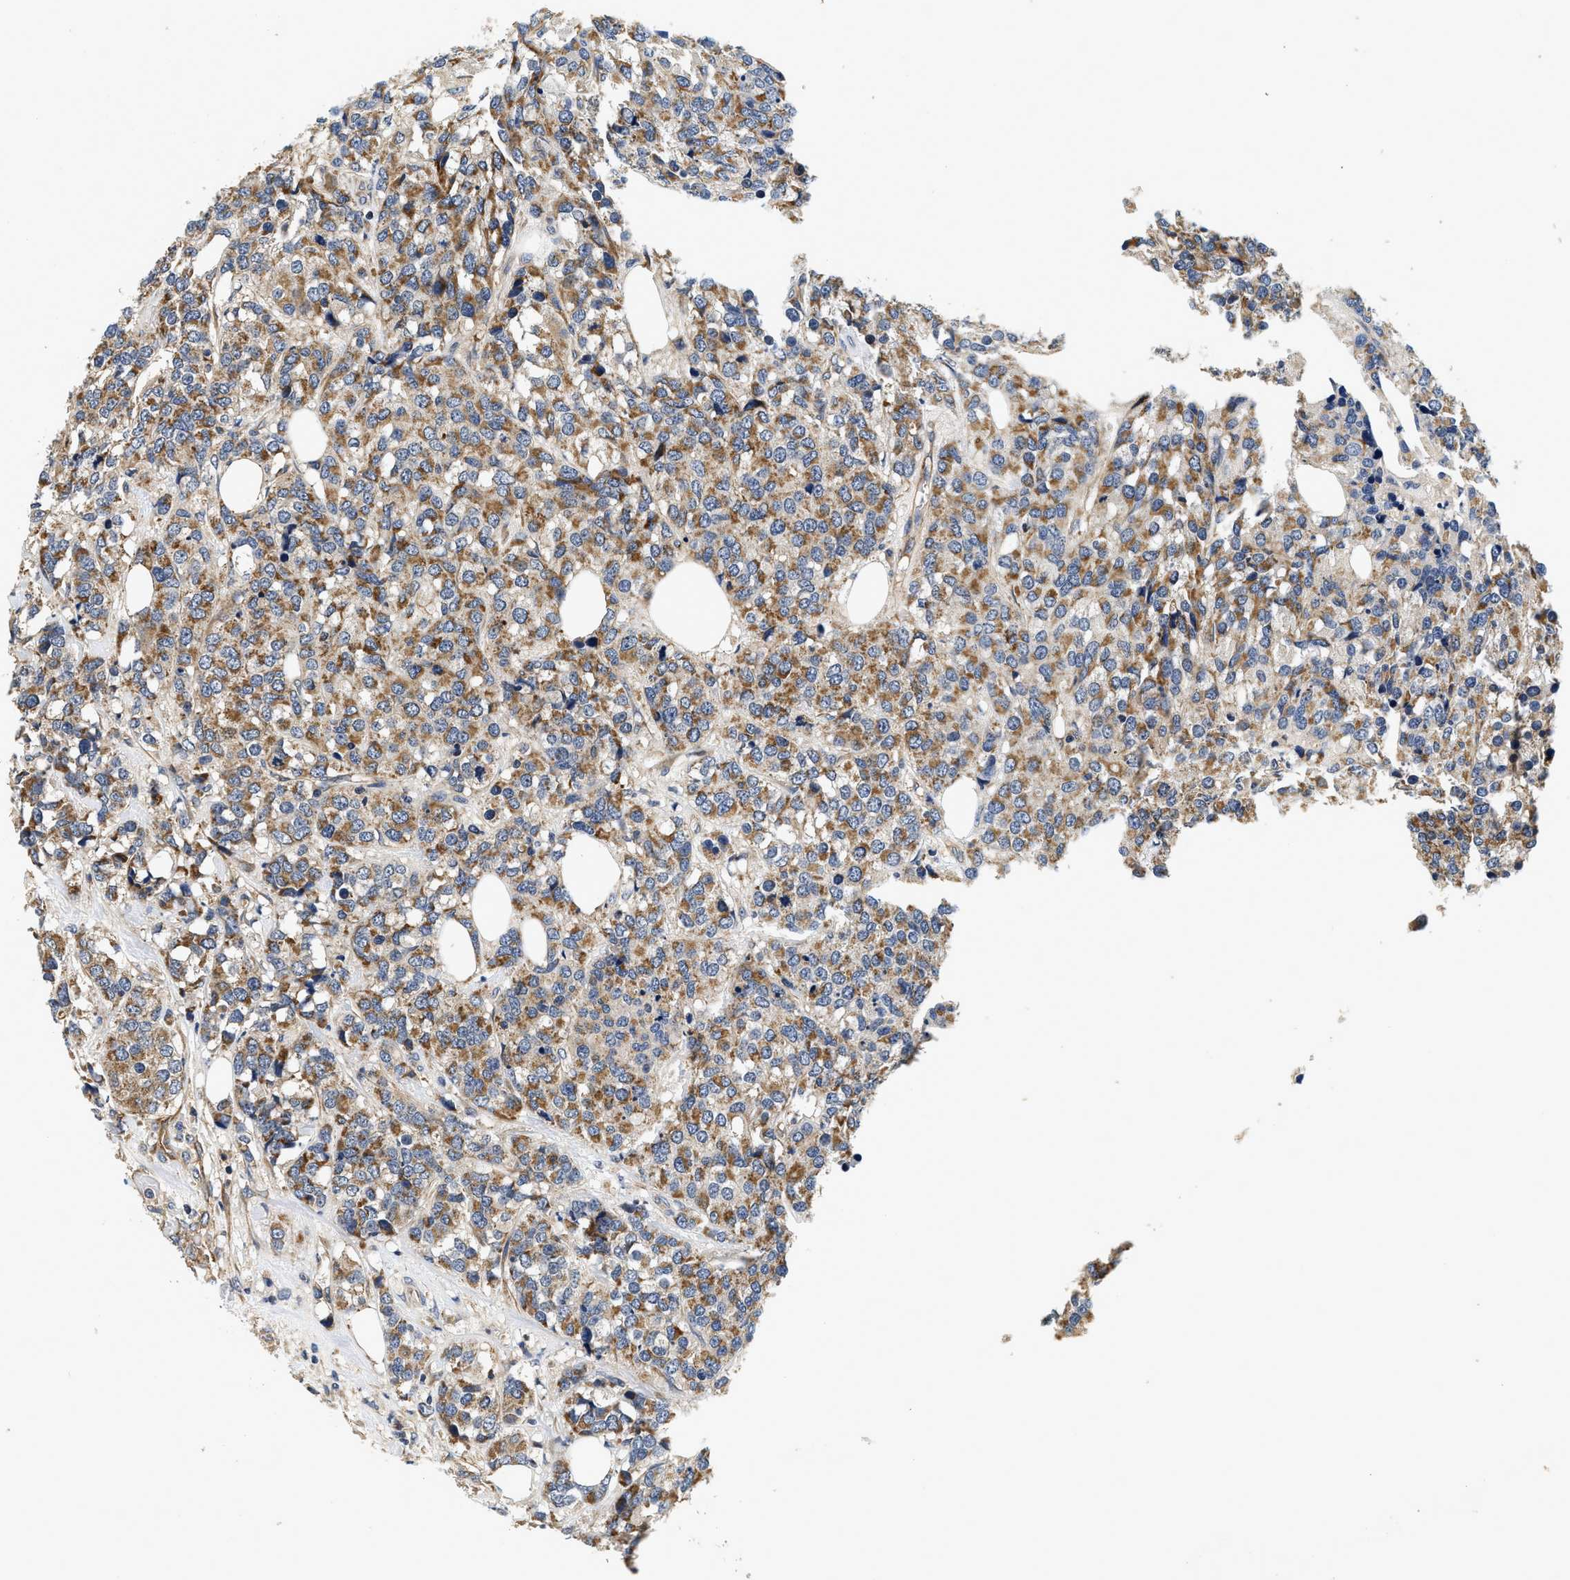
{"staining": {"intensity": "moderate", "quantity": ">75%", "location": "cytoplasmic/membranous"}, "tissue": "breast cancer", "cell_type": "Tumor cells", "image_type": "cancer", "snomed": [{"axis": "morphology", "description": "Lobular carcinoma"}, {"axis": "topography", "description": "Breast"}], "caption": "About >75% of tumor cells in breast cancer (lobular carcinoma) display moderate cytoplasmic/membranous protein positivity as visualized by brown immunohistochemical staining.", "gene": "NME6", "patient": {"sex": "female", "age": 59}}